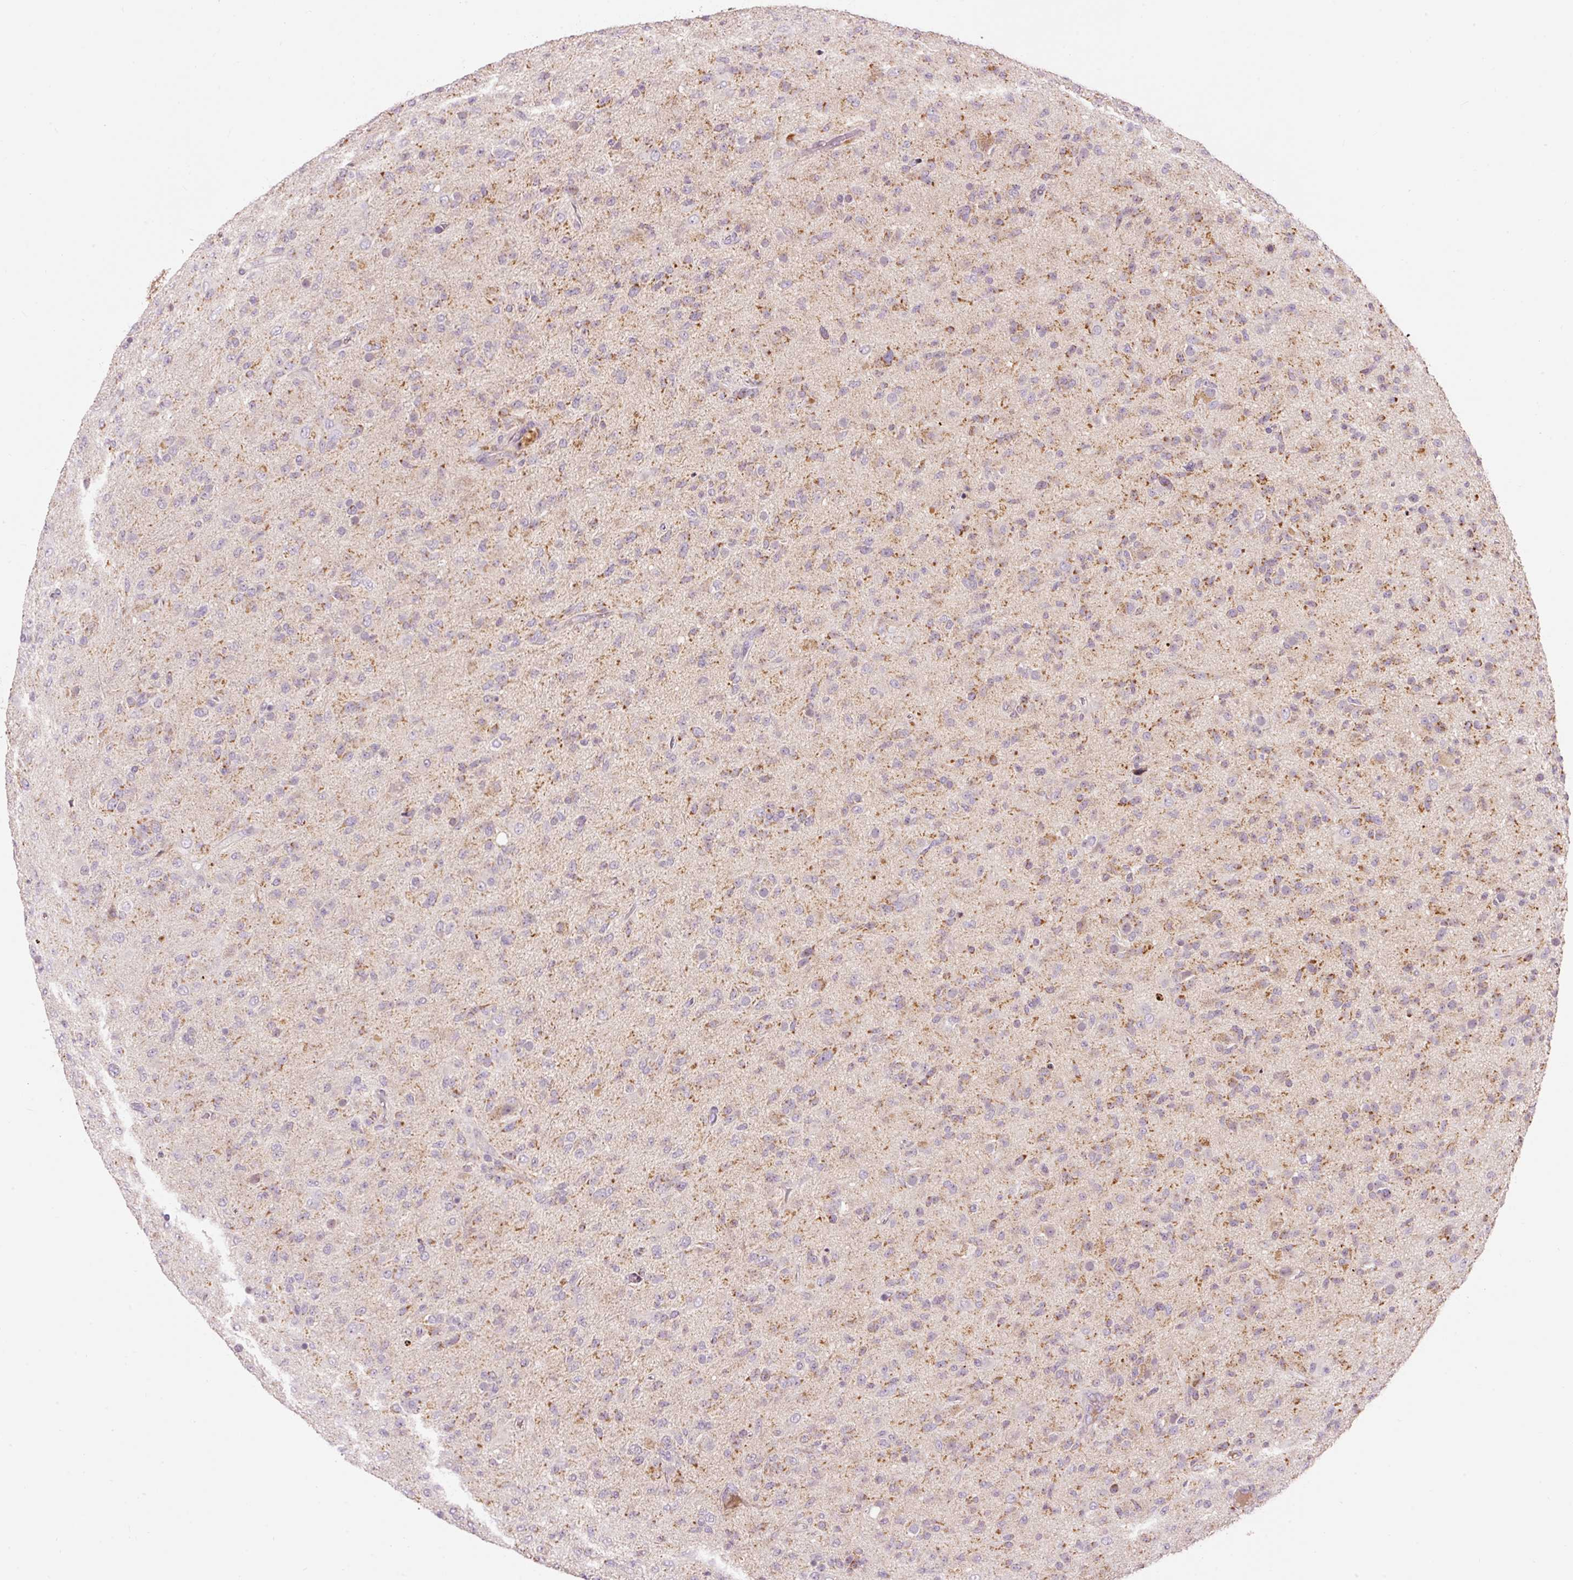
{"staining": {"intensity": "moderate", "quantity": "<25%", "location": "cytoplasmic/membranous"}, "tissue": "glioma", "cell_type": "Tumor cells", "image_type": "cancer", "snomed": [{"axis": "morphology", "description": "Glioma, malignant, Low grade"}, {"axis": "topography", "description": "Brain"}], "caption": "IHC (DAB (3,3'-diaminobenzidine)) staining of glioma demonstrates moderate cytoplasmic/membranous protein staining in about <25% of tumor cells.", "gene": "ABHD11", "patient": {"sex": "male", "age": 65}}